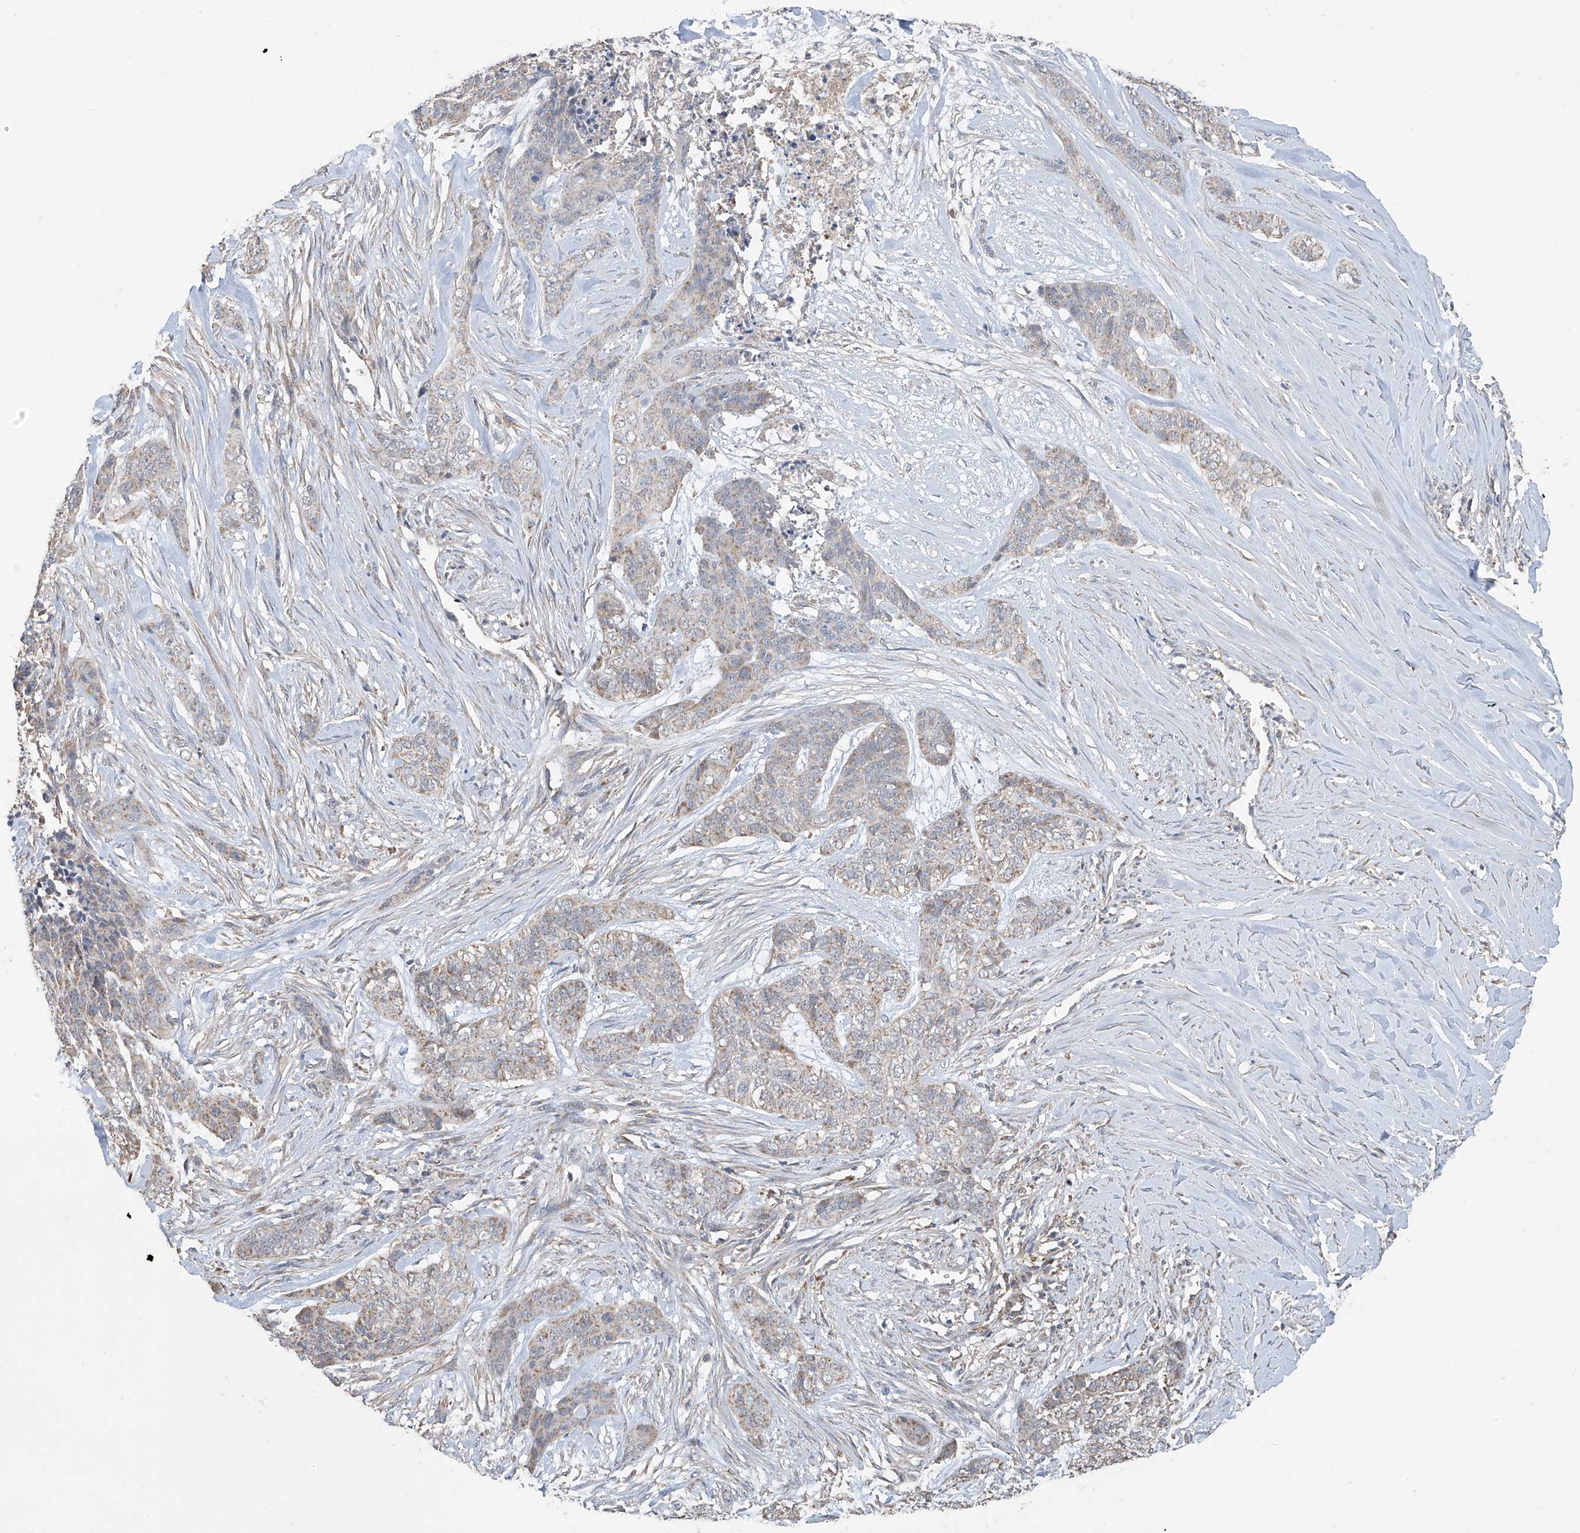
{"staining": {"intensity": "weak", "quantity": "<25%", "location": "cytoplasmic/membranous"}, "tissue": "skin cancer", "cell_type": "Tumor cells", "image_type": "cancer", "snomed": [{"axis": "morphology", "description": "Basal cell carcinoma"}, {"axis": "topography", "description": "Skin"}], "caption": "This is an immunohistochemistry (IHC) photomicrograph of human basal cell carcinoma (skin). There is no expression in tumor cells.", "gene": "UQCC1", "patient": {"sex": "female", "age": 64}}